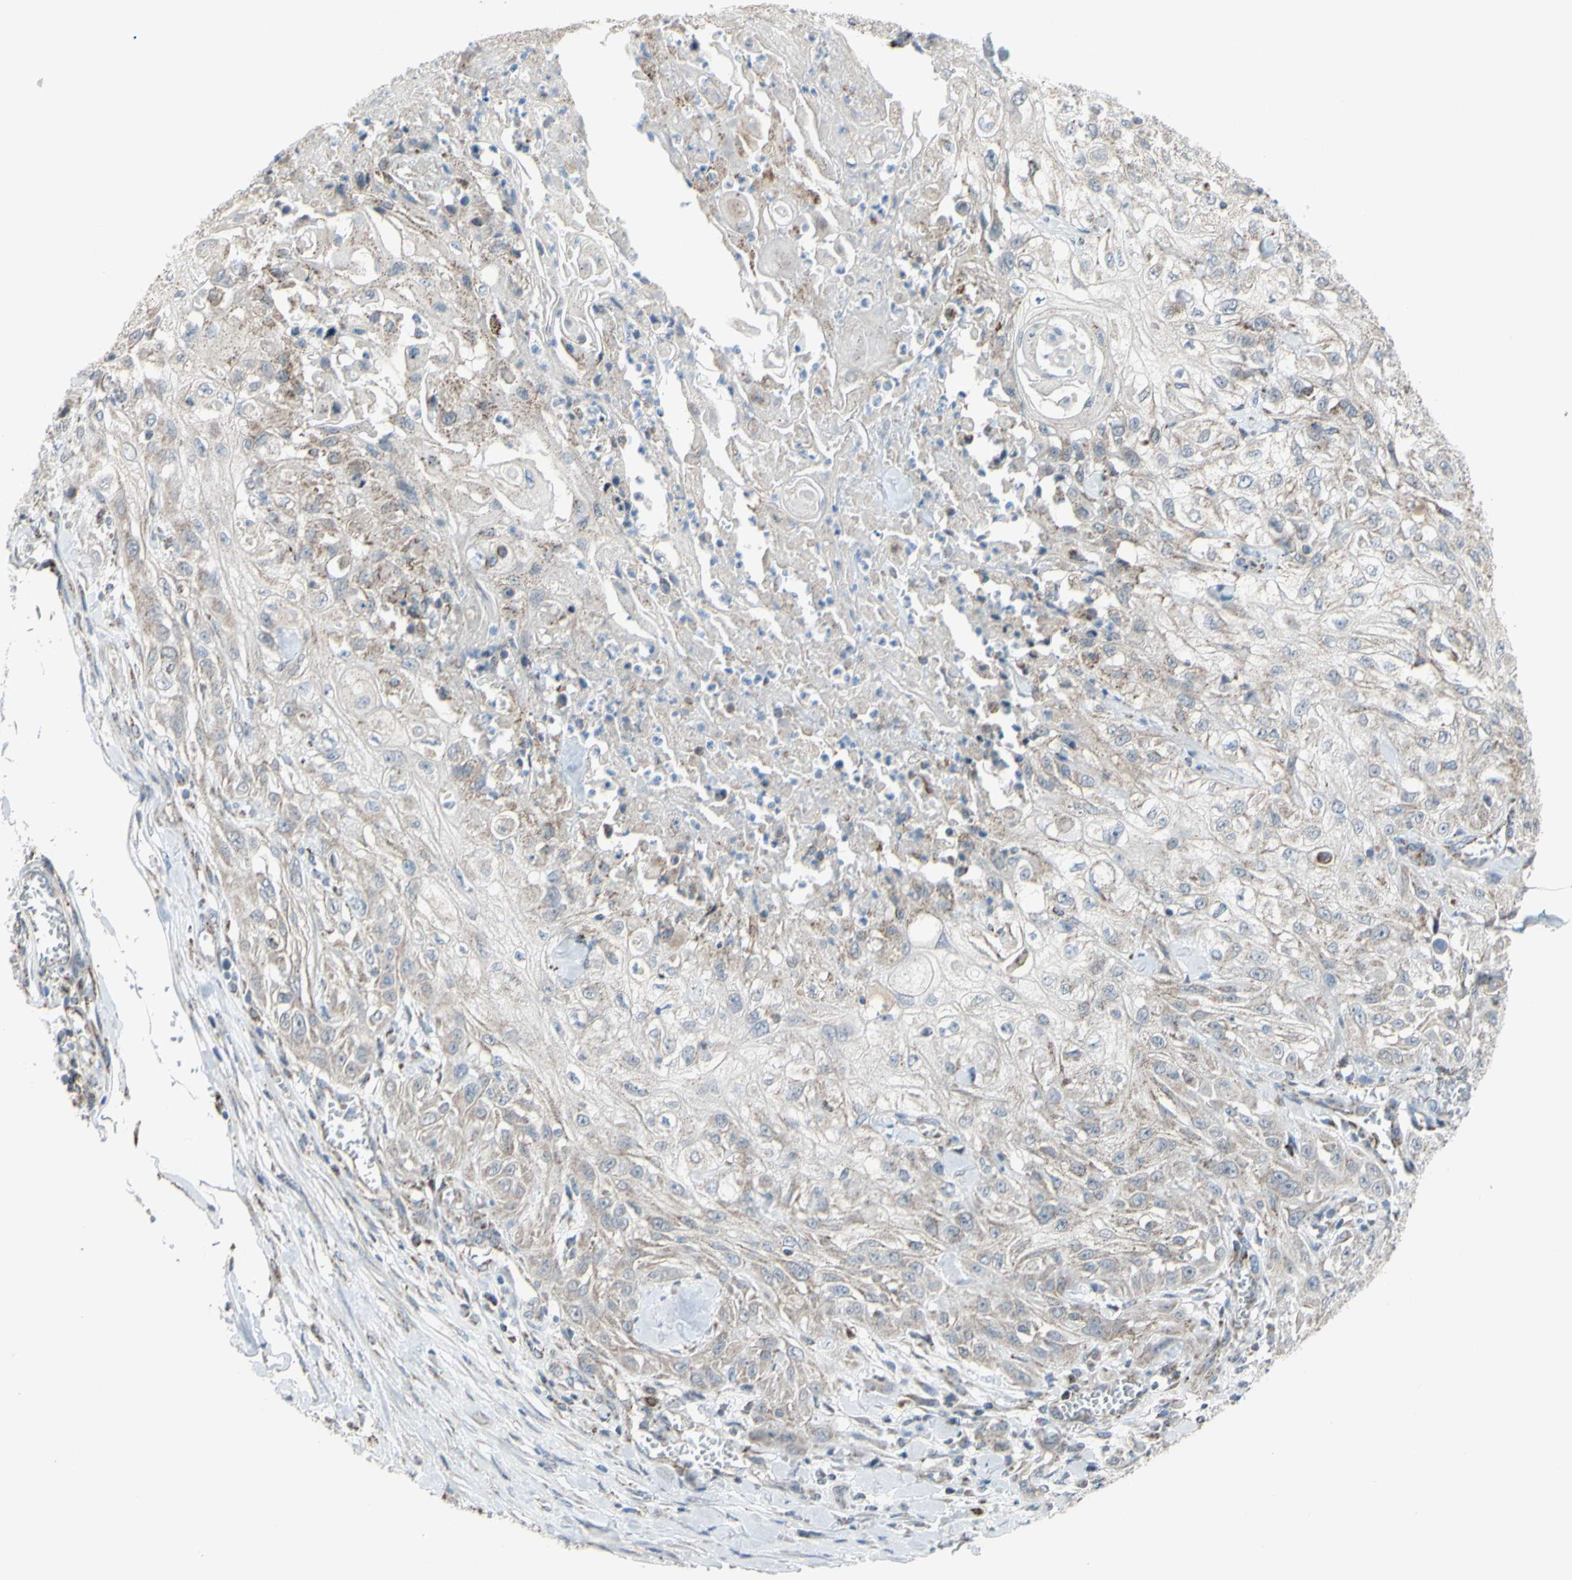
{"staining": {"intensity": "weak", "quantity": "25%-75%", "location": "cytoplasmic/membranous"}, "tissue": "skin cancer", "cell_type": "Tumor cells", "image_type": "cancer", "snomed": [{"axis": "morphology", "description": "Squamous cell carcinoma, NOS"}, {"axis": "morphology", "description": "Squamous cell carcinoma, metastatic, NOS"}, {"axis": "topography", "description": "Skin"}, {"axis": "topography", "description": "Lymph node"}], "caption": "Approximately 25%-75% of tumor cells in human skin cancer display weak cytoplasmic/membranous protein positivity as visualized by brown immunohistochemical staining.", "gene": "GLT8D1", "patient": {"sex": "male", "age": 75}}